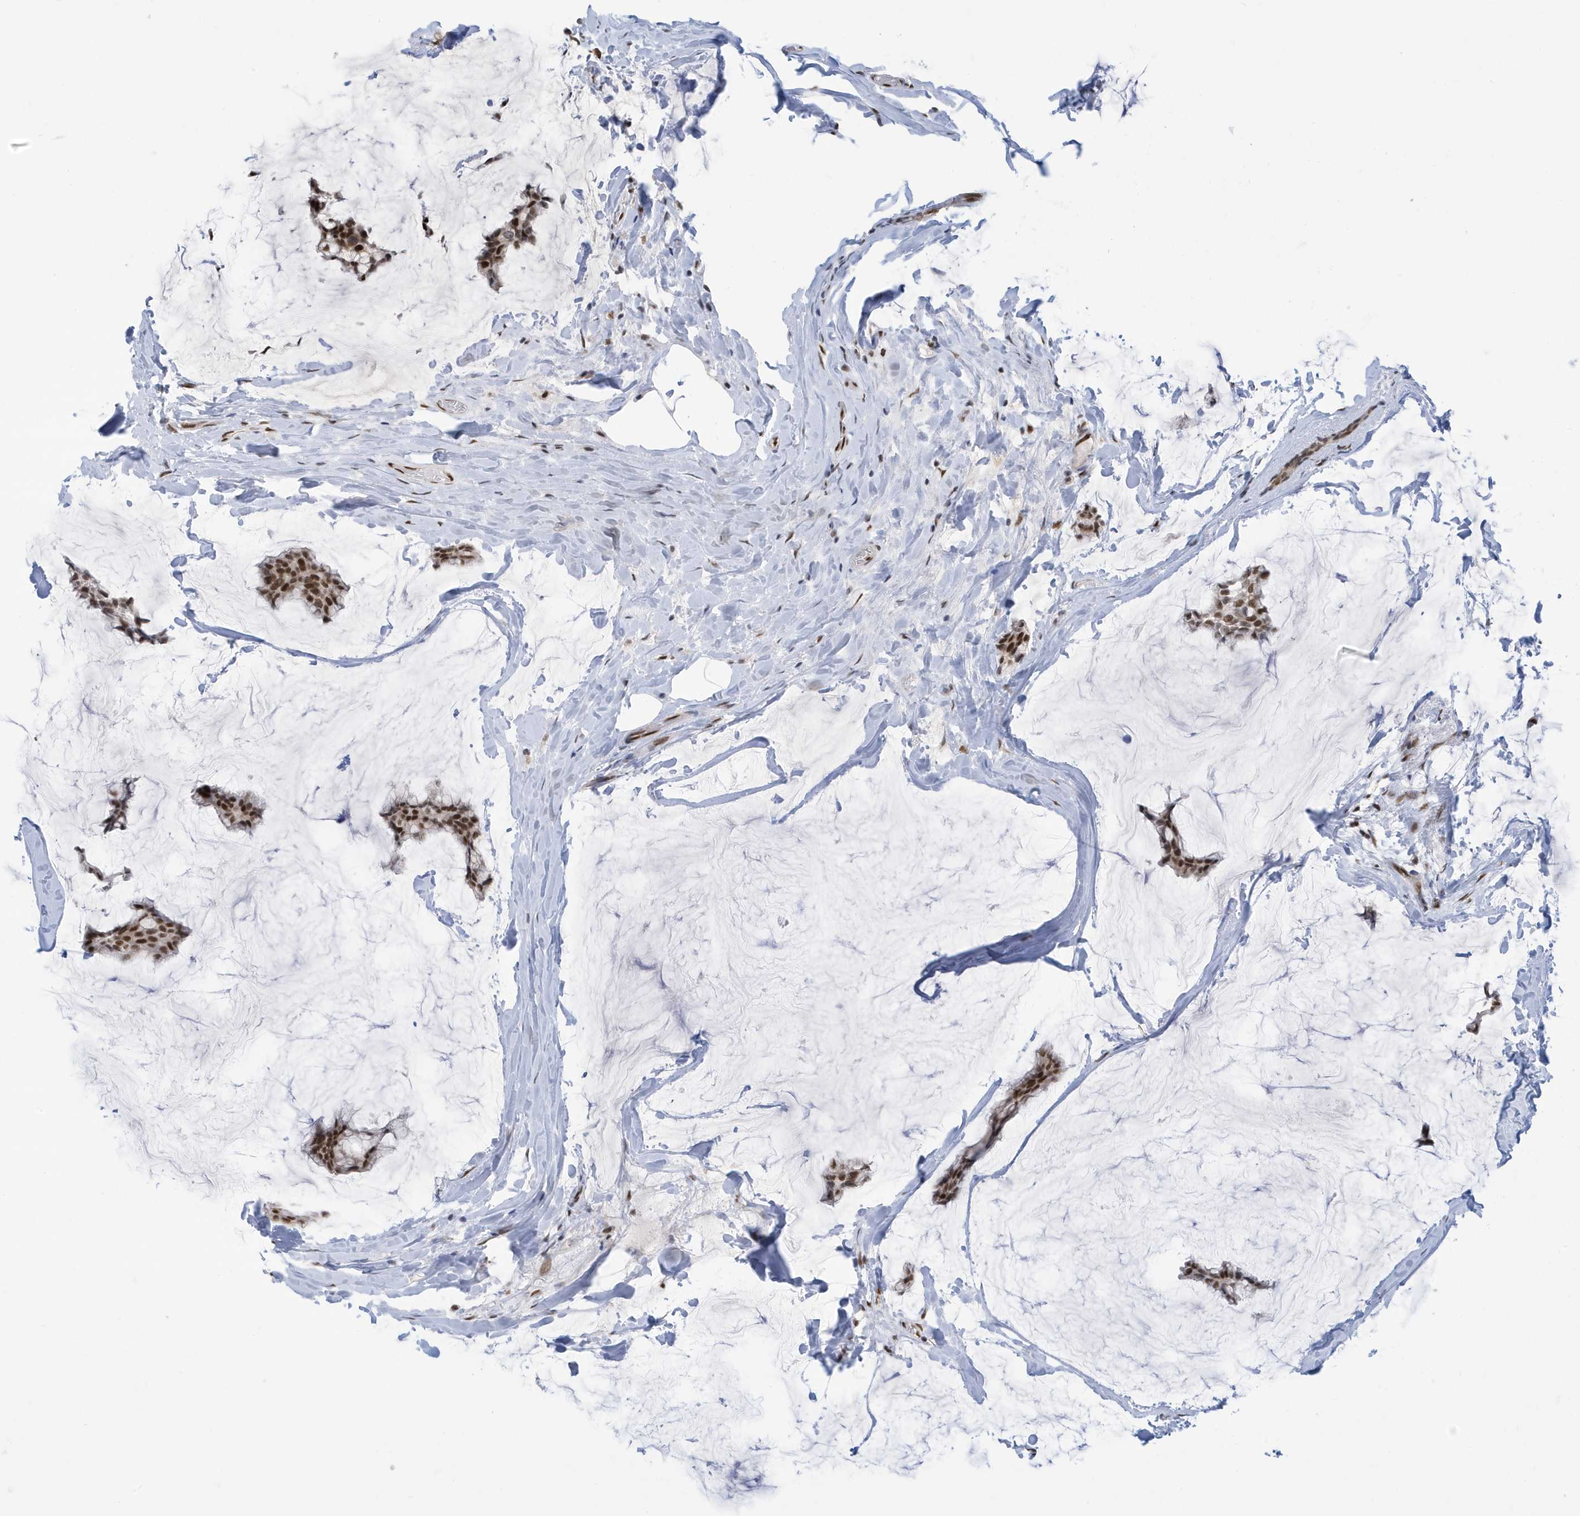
{"staining": {"intensity": "strong", "quantity": ">75%", "location": "nuclear"}, "tissue": "breast cancer", "cell_type": "Tumor cells", "image_type": "cancer", "snomed": [{"axis": "morphology", "description": "Duct carcinoma"}, {"axis": "topography", "description": "Breast"}], "caption": "Protein staining by immunohistochemistry demonstrates strong nuclear staining in about >75% of tumor cells in breast intraductal carcinoma.", "gene": "PCYT1A", "patient": {"sex": "female", "age": 93}}